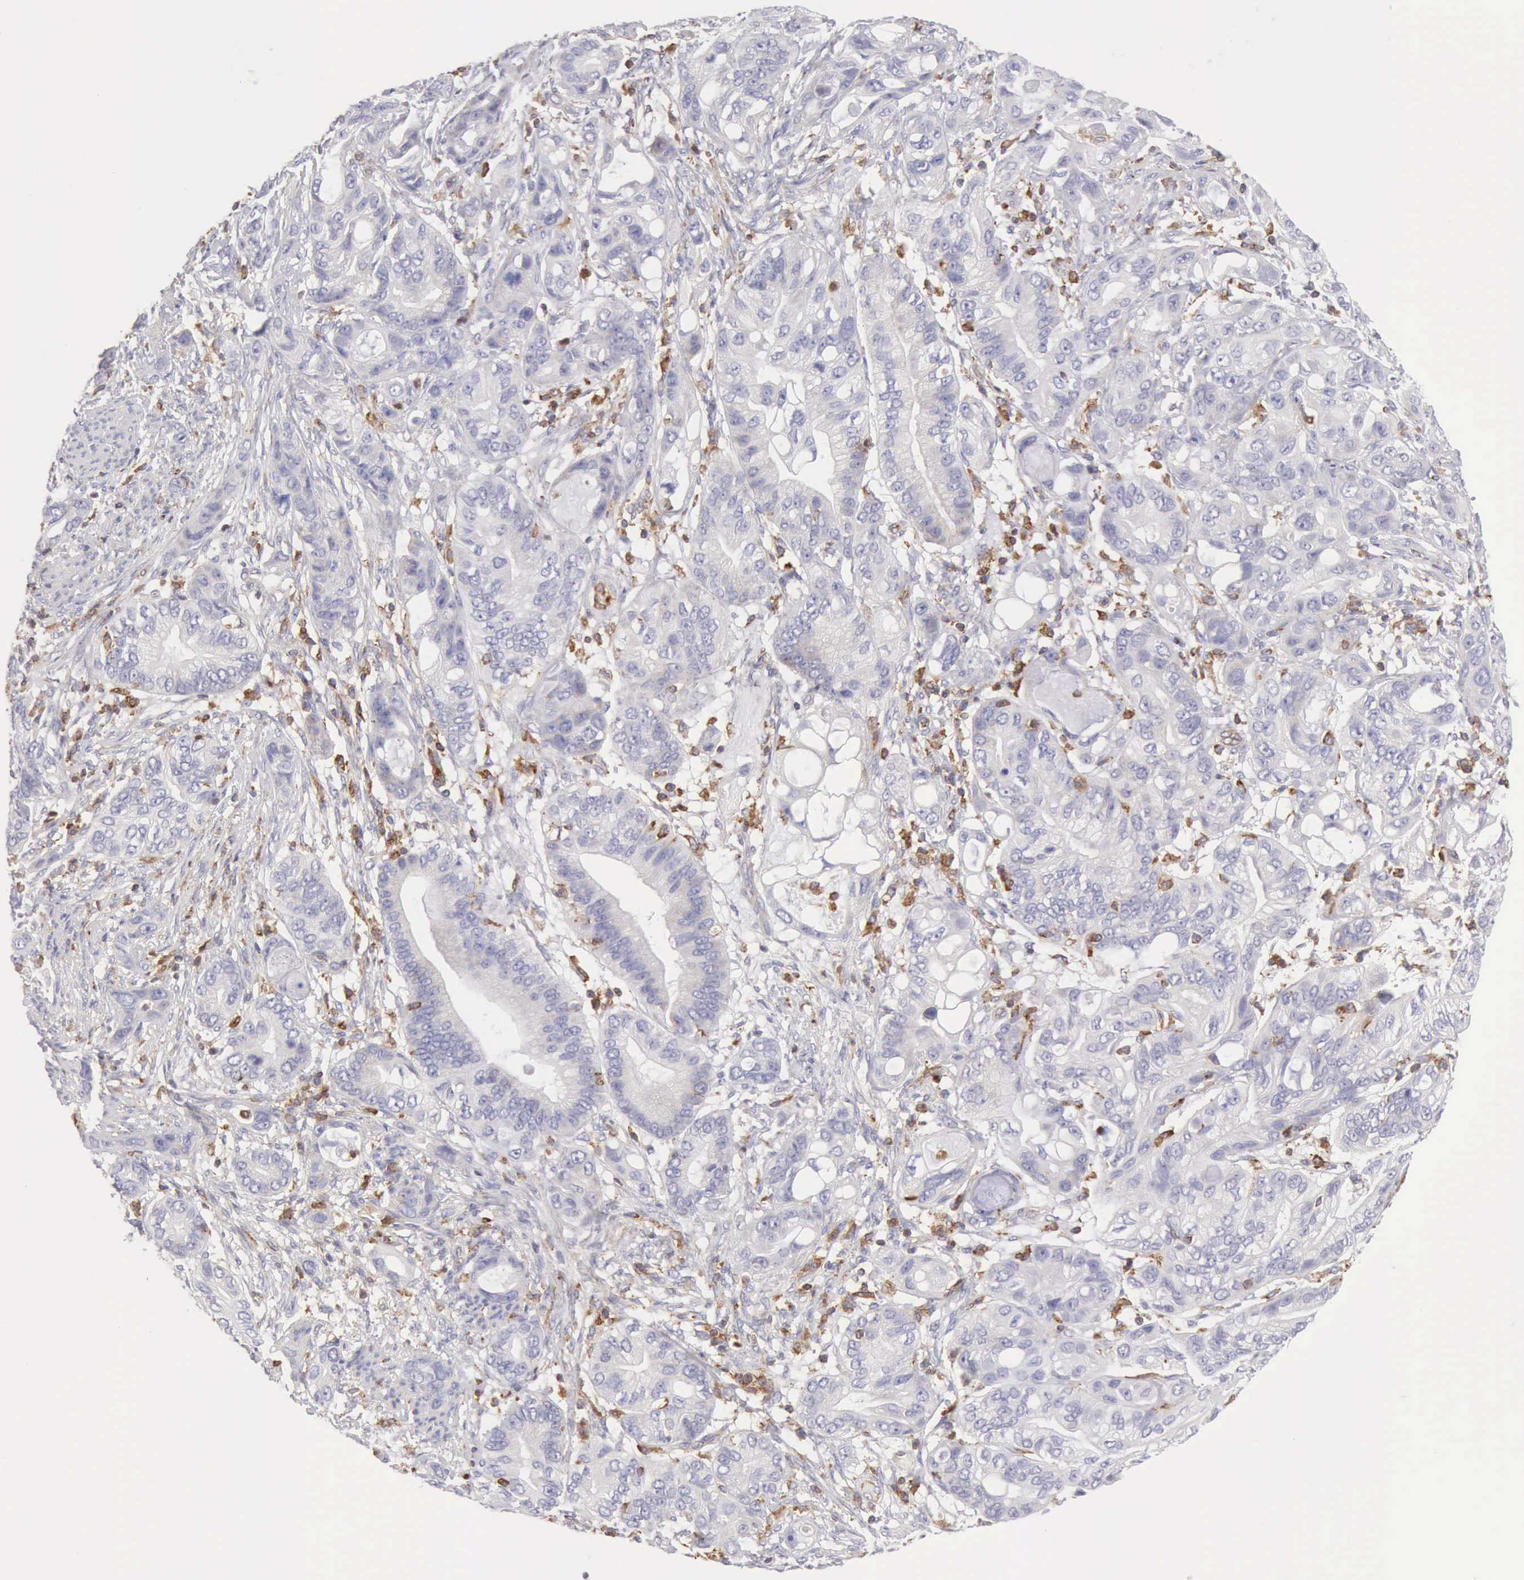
{"staining": {"intensity": "negative", "quantity": "none", "location": "none"}, "tissue": "stomach cancer", "cell_type": "Tumor cells", "image_type": "cancer", "snomed": [{"axis": "morphology", "description": "Adenocarcinoma, NOS"}, {"axis": "topography", "description": "Stomach, upper"}], "caption": "High power microscopy micrograph of an immunohistochemistry (IHC) photomicrograph of stomach cancer, revealing no significant staining in tumor cells.", "gene": "ARHGAP4", "patient": {"sex": "male", "age": 47}}